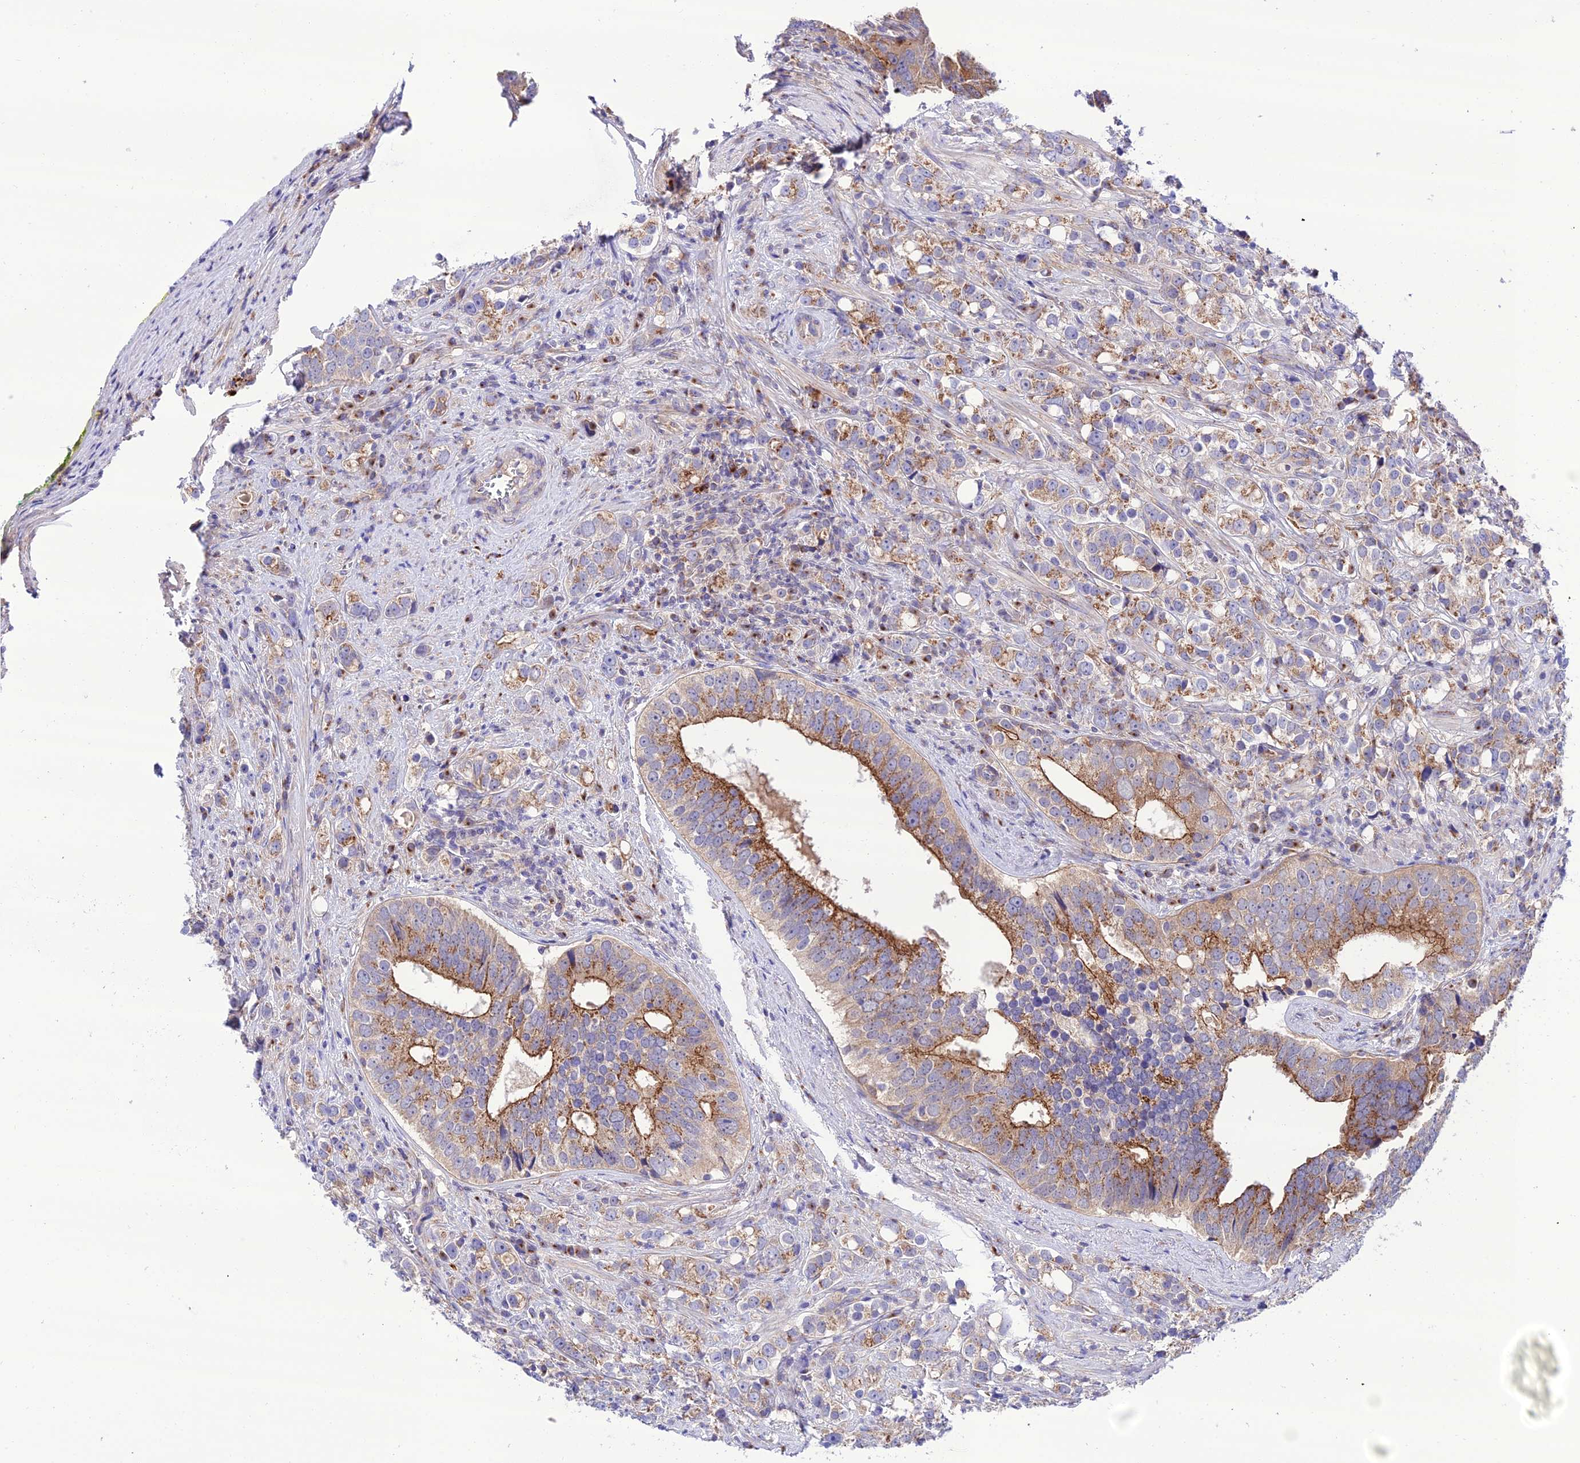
{"staining": {"intensity": "moderate", "quantity": "<25%", "location": "cytoplasmic/membranous"}, "tissue": "prostate cancer", "cell_type": "Tumor cells", "image_type": "cancer", "snomed": [{"axis": "morphology", "description": "Adenocarcinoma, High grade"}, {"axis": "topography", "description": "Prostate"}], "caption": "Immunohistochemical staining of human prostate high-grade adenocarcinoma reveals moderate cytoplasmic/membranous protein staining in approximately <25% of tumor cells. (DAB (3,3'-diaminobenzidine) = brown stain, brightfield microscopy at high magnification).", "gene": "LACTB2", "patient": {"sex": "male", "age": 71}}